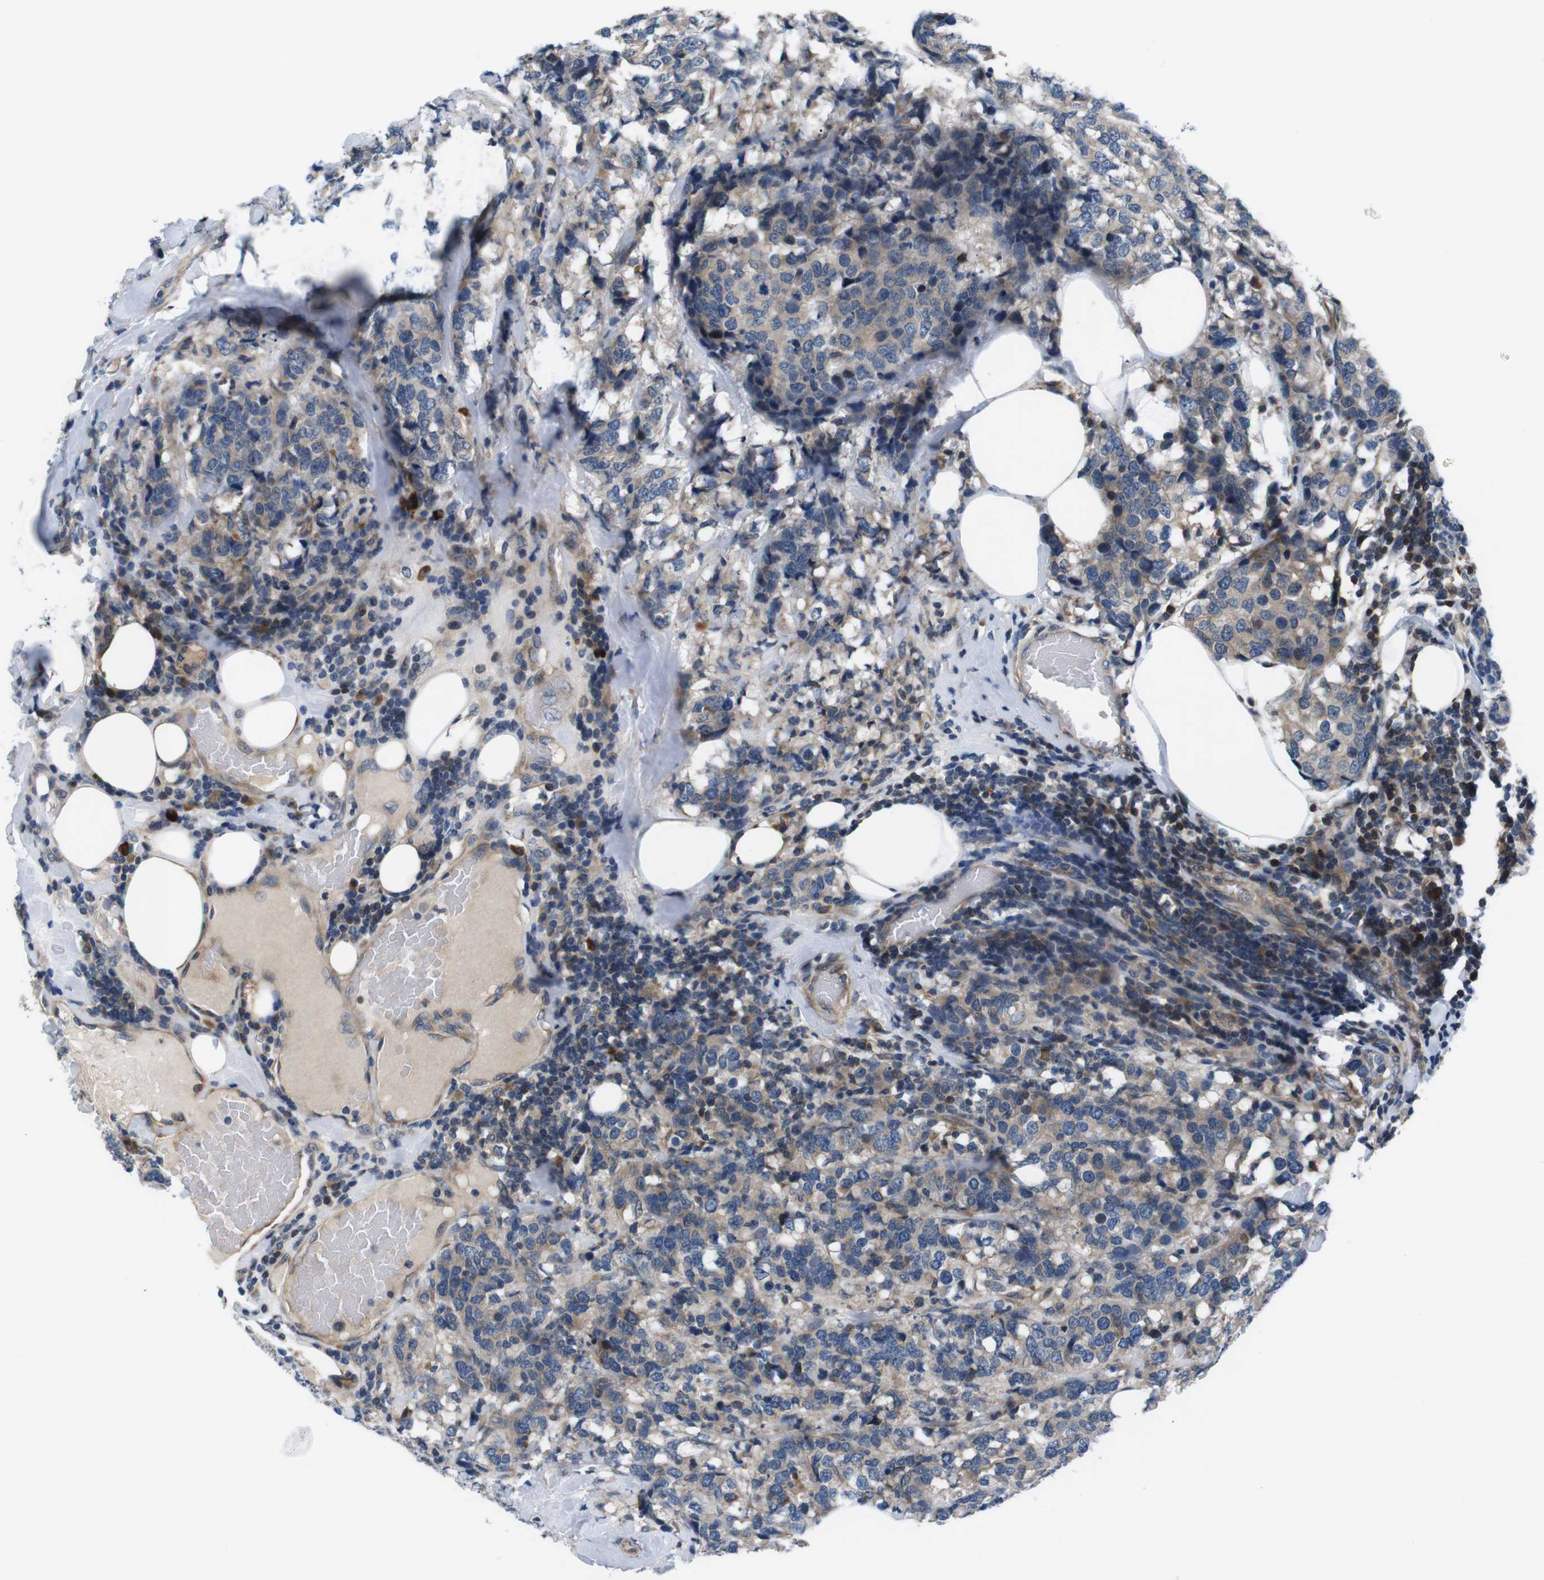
{"staining": {"intensity": "moderate", "quantity": ">75%", "location": "cytoplasmic/membranous"}, "tissue": "breast cancer", "cell_type": "Tumor cells", "image_type": "cancer", "snomed": [{"axis": "morphology", "description": "Lobular carcinoma"}, {"axis": "topography", "description": "Breast"}], "caption": "This photomicrograph exhibits immunohistochemistry (IHC) staining of human breast cancer (lobular carcinoma), with medium moderate cytoplasmic/membranous expression in about >75% of tumor cells.", "gene": "JAK1", "patient": {"sex": "female", "age": 59}}